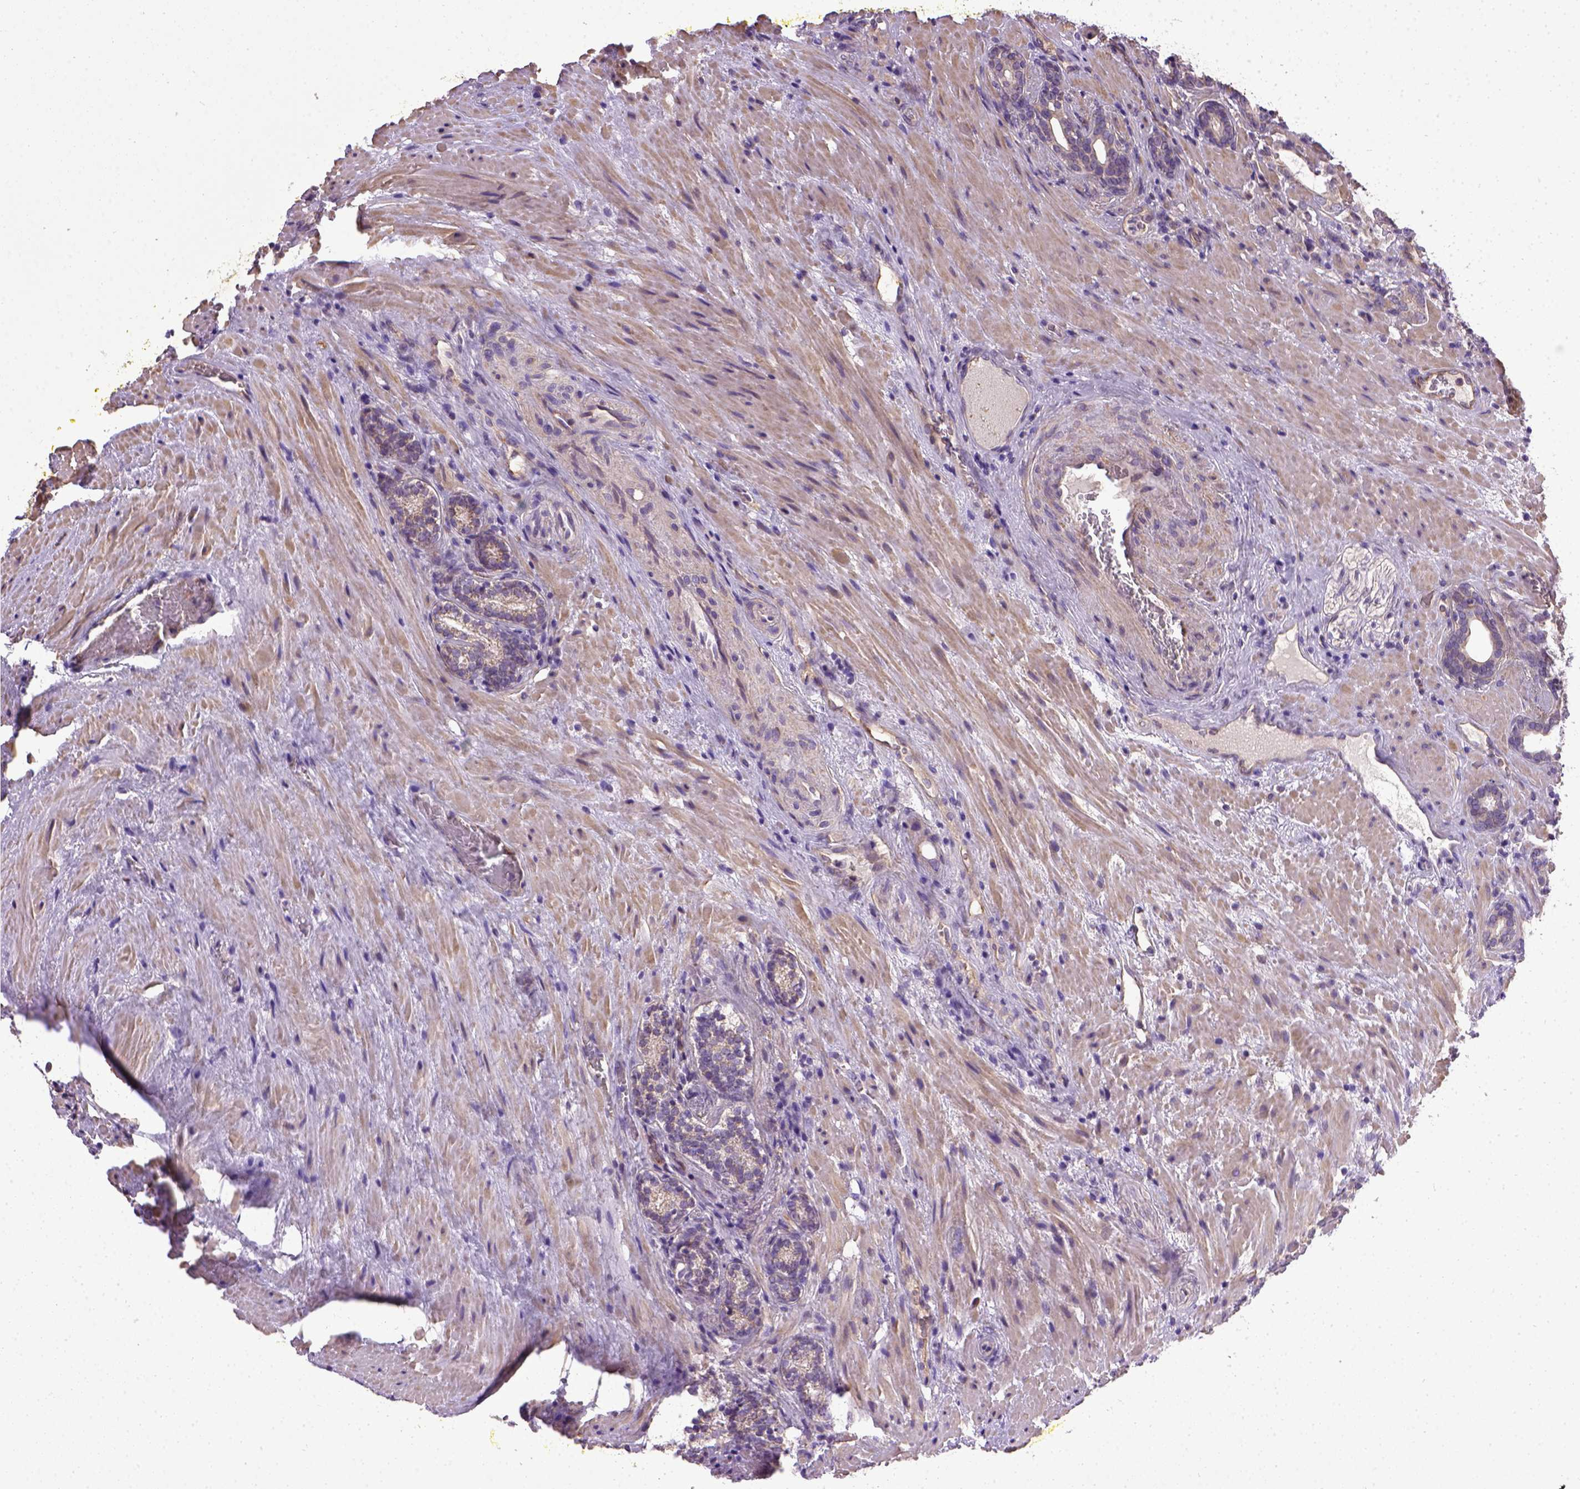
{"staining": {"intensity": "weak", "quantity": "25%-75%", "location": "cytoplasmic/membranous"}, "tissue": "prostate cancer", "cell_type": "Tumor cells", "image_type": "cancer", "snomed": [{"axis": "morphology", "description": "Adenocarcinoma, NOS"}, {"axis": "topography", "description": "Prostate"}], "caption": "Immunohistochemical staining of prostate cancer (adenocarcinoma) reveals low levels of weak cytoplasmic/membranous expression in about 25%-75% of tumor cells. (brown staining indicates protein expression, while blue staining denotes nuclei).", "gene": "ENG", "patient": {"sex": "male", "age": 66}}